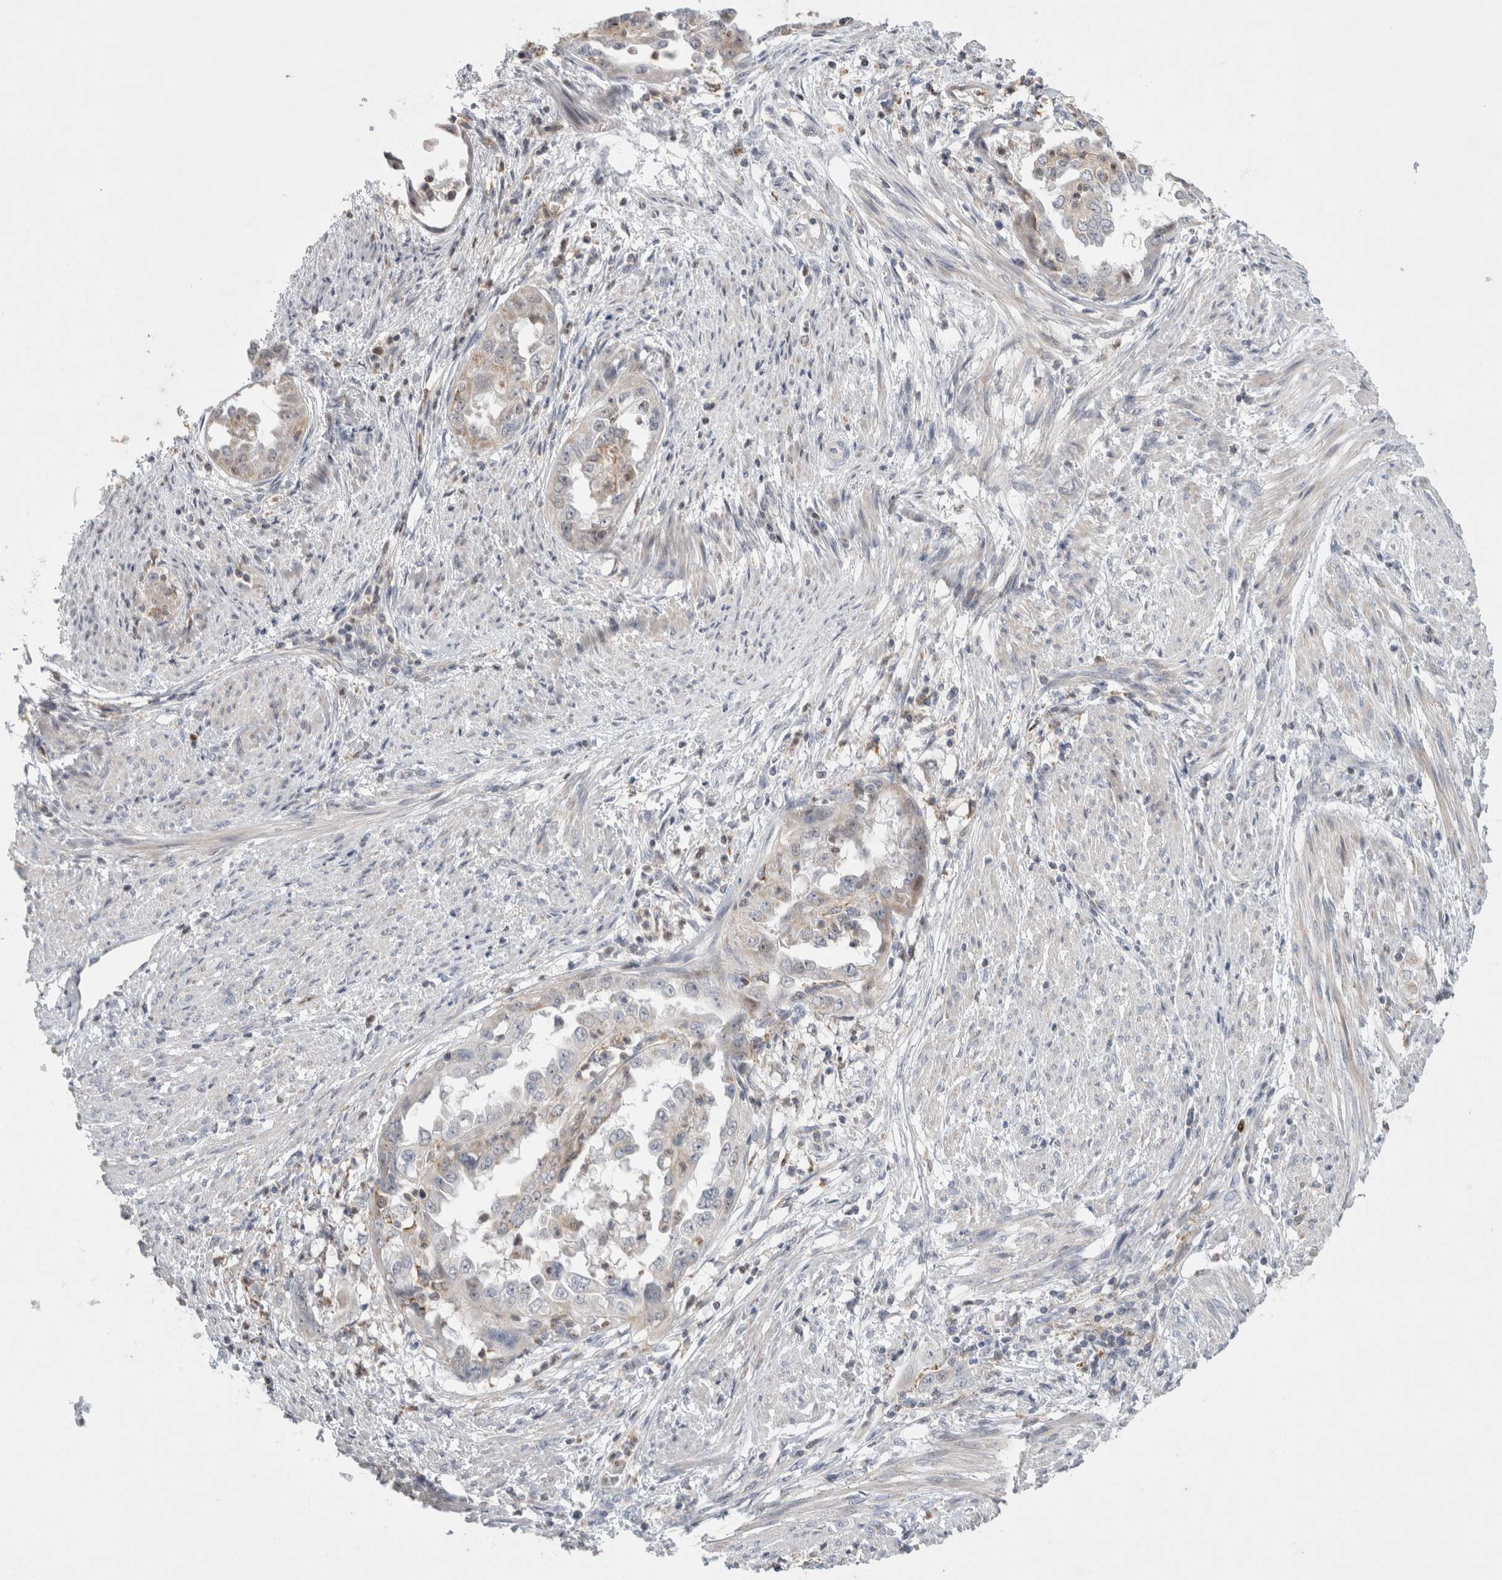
{"staining": {"intensity": "negative", "quantity": "none", "location": "none"}, "tissue": "endometrial cancer", "cell_type": "Tumor cells", "image_type": "cancer", "snomed": [{"axis": "morphology", "description": "Adenocarcinoma, NOS"}, {"axis": "topography", "description": "Endometrium"}], "caption": "Adenocarcinoma (endometrial) was stained to show a protein in brown. There is no significant expression in tumor cells. (Immunohistochemistry, brightfield microscopy, high magnification).", "gene": "AGMAT", "patient": {"sex": "female", "age": 85}}